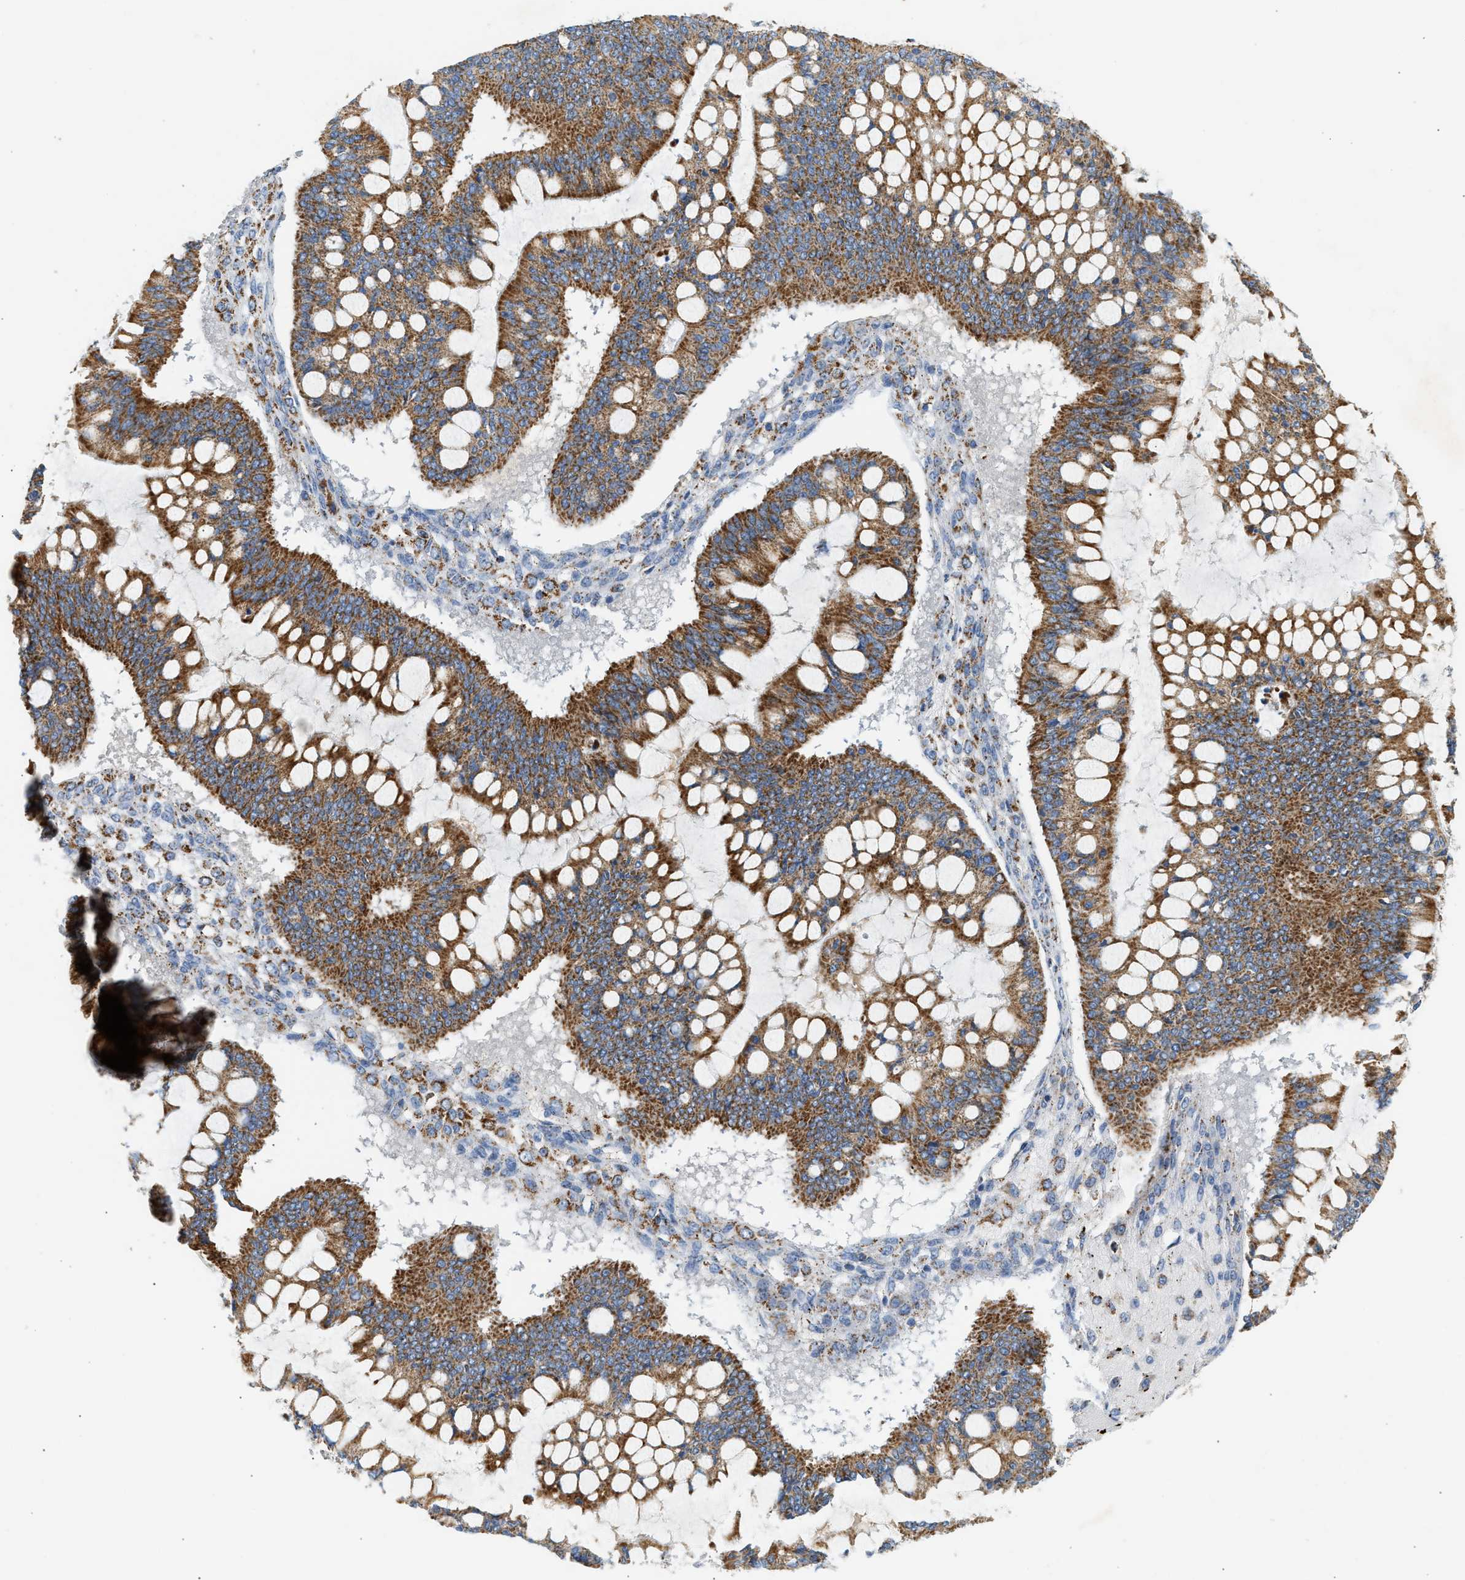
{"staining": {"intensity": "strong", "quantity": ">75%", "location": "cytoplasmic/membranous"}, "tissue": "ovarian cancer", "cell_type": "Tumor cells", "image_type": "cancer", "snomed": [{"axis": "morphology", "description": "Cystadenocarcinoma, mucinous, NOS"}, {"axis": "topography", "description": "Ovary"}], "caption": "Tumor cells reveal high levels of strong cytoplasmic/membranous positivity in about >75% of cells in human ovarian cancer. (Brightfield microscopy of DAB IHC at high magnification).", "gene": "OGDH", "patient": {"sex": "female", "age": 73}}